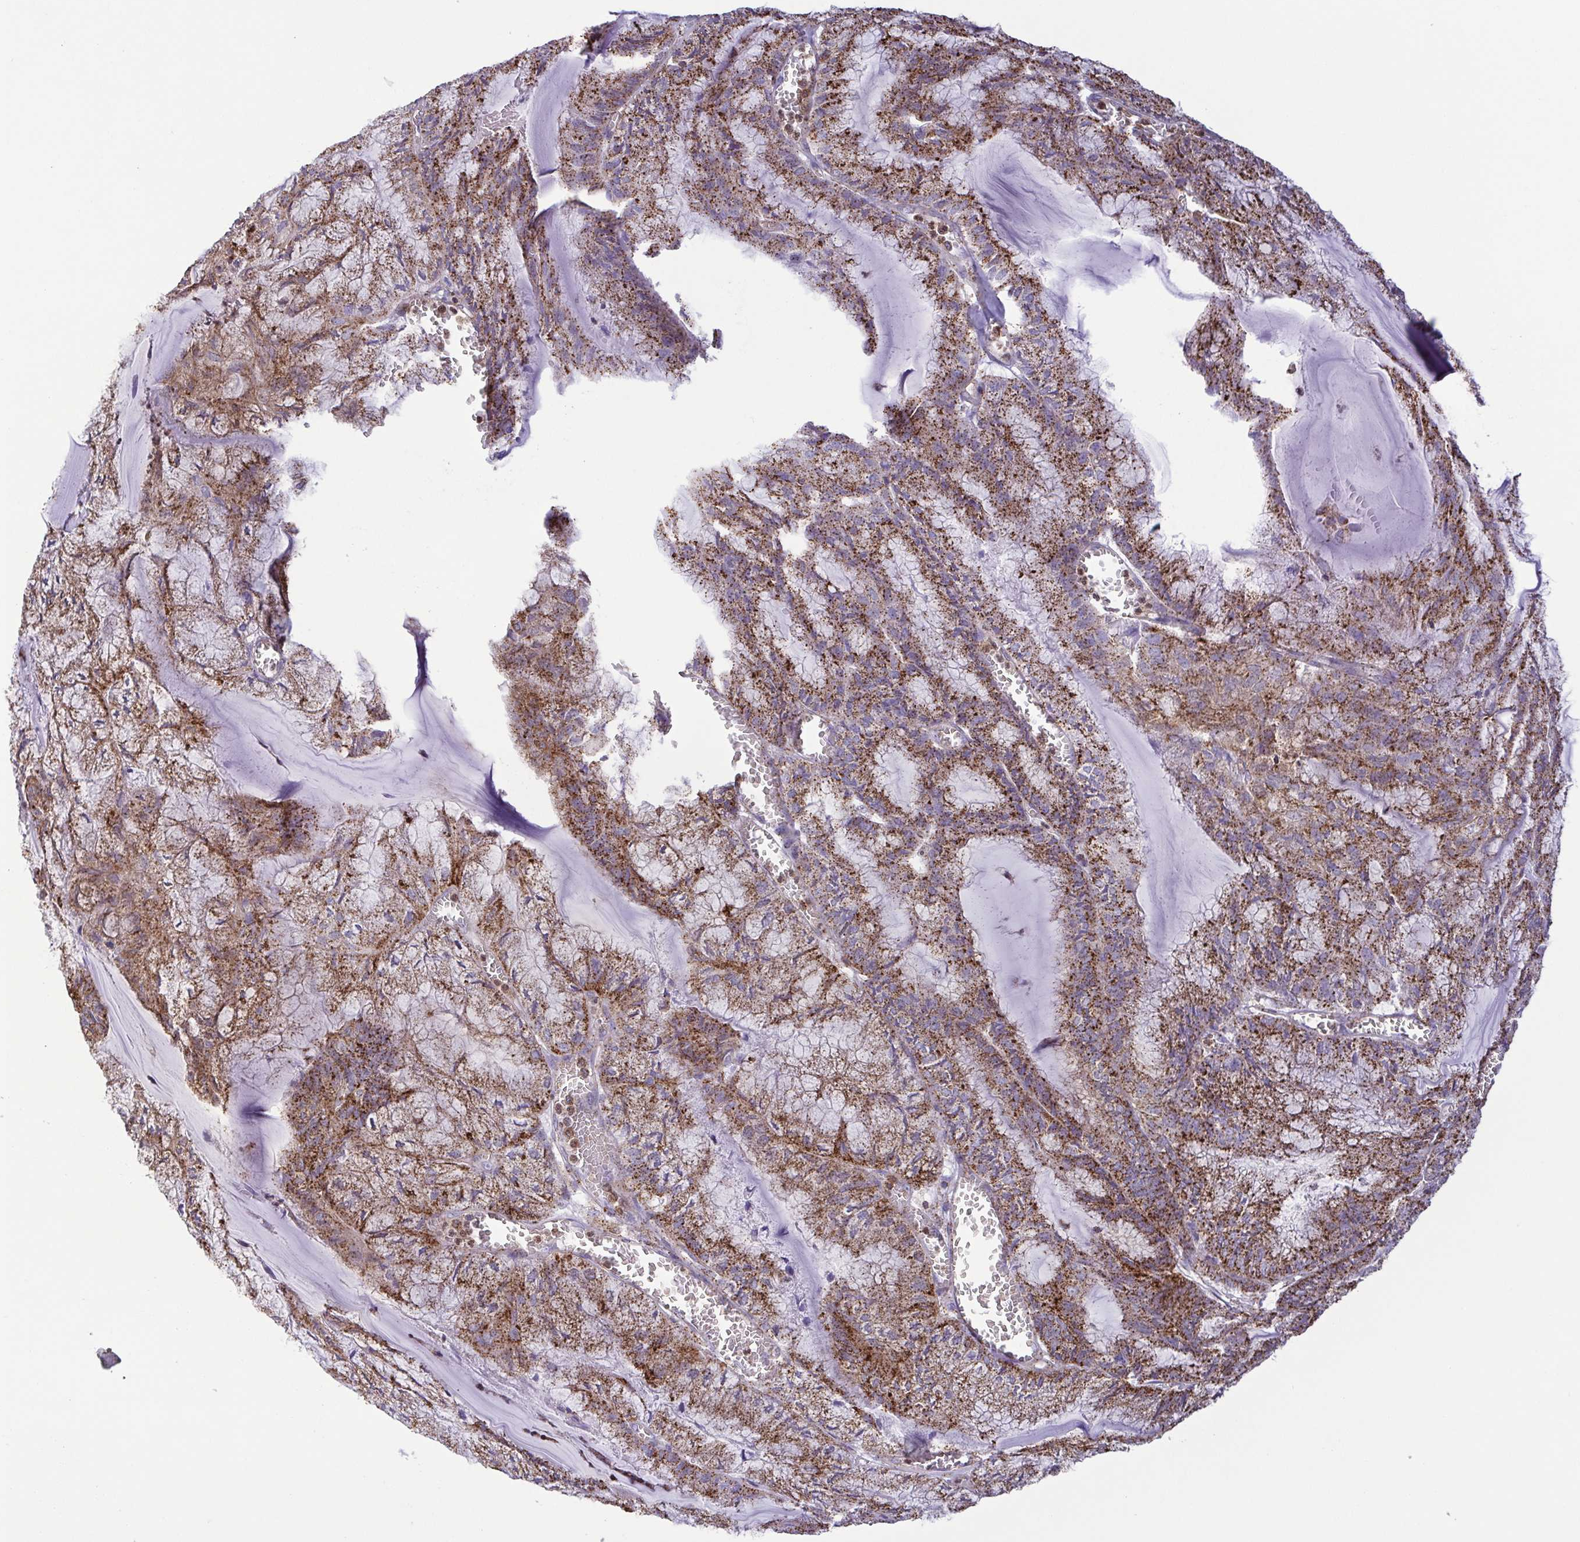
{"staining": {"intensity": "moderate", "quantity": ">75%", "location": "cytoplasmic/membranous"}, "tissue": "endometrial cancer", "cell_type": "Tumor cells", "image_type": "cancer", "snomed": [{"axis": "morphology", "description": "Carcinoma, NOS"}, {"axis": "topography", "description": "Endometrium"}], "caption": "Tumor cells demonstrate medium levels of moderate cytoplasmic/membranous staining in approximately >75% of cells in endometrial cancer.", "gene": "CHMP1B", "patient": {"sex": "female", "age": 62}}